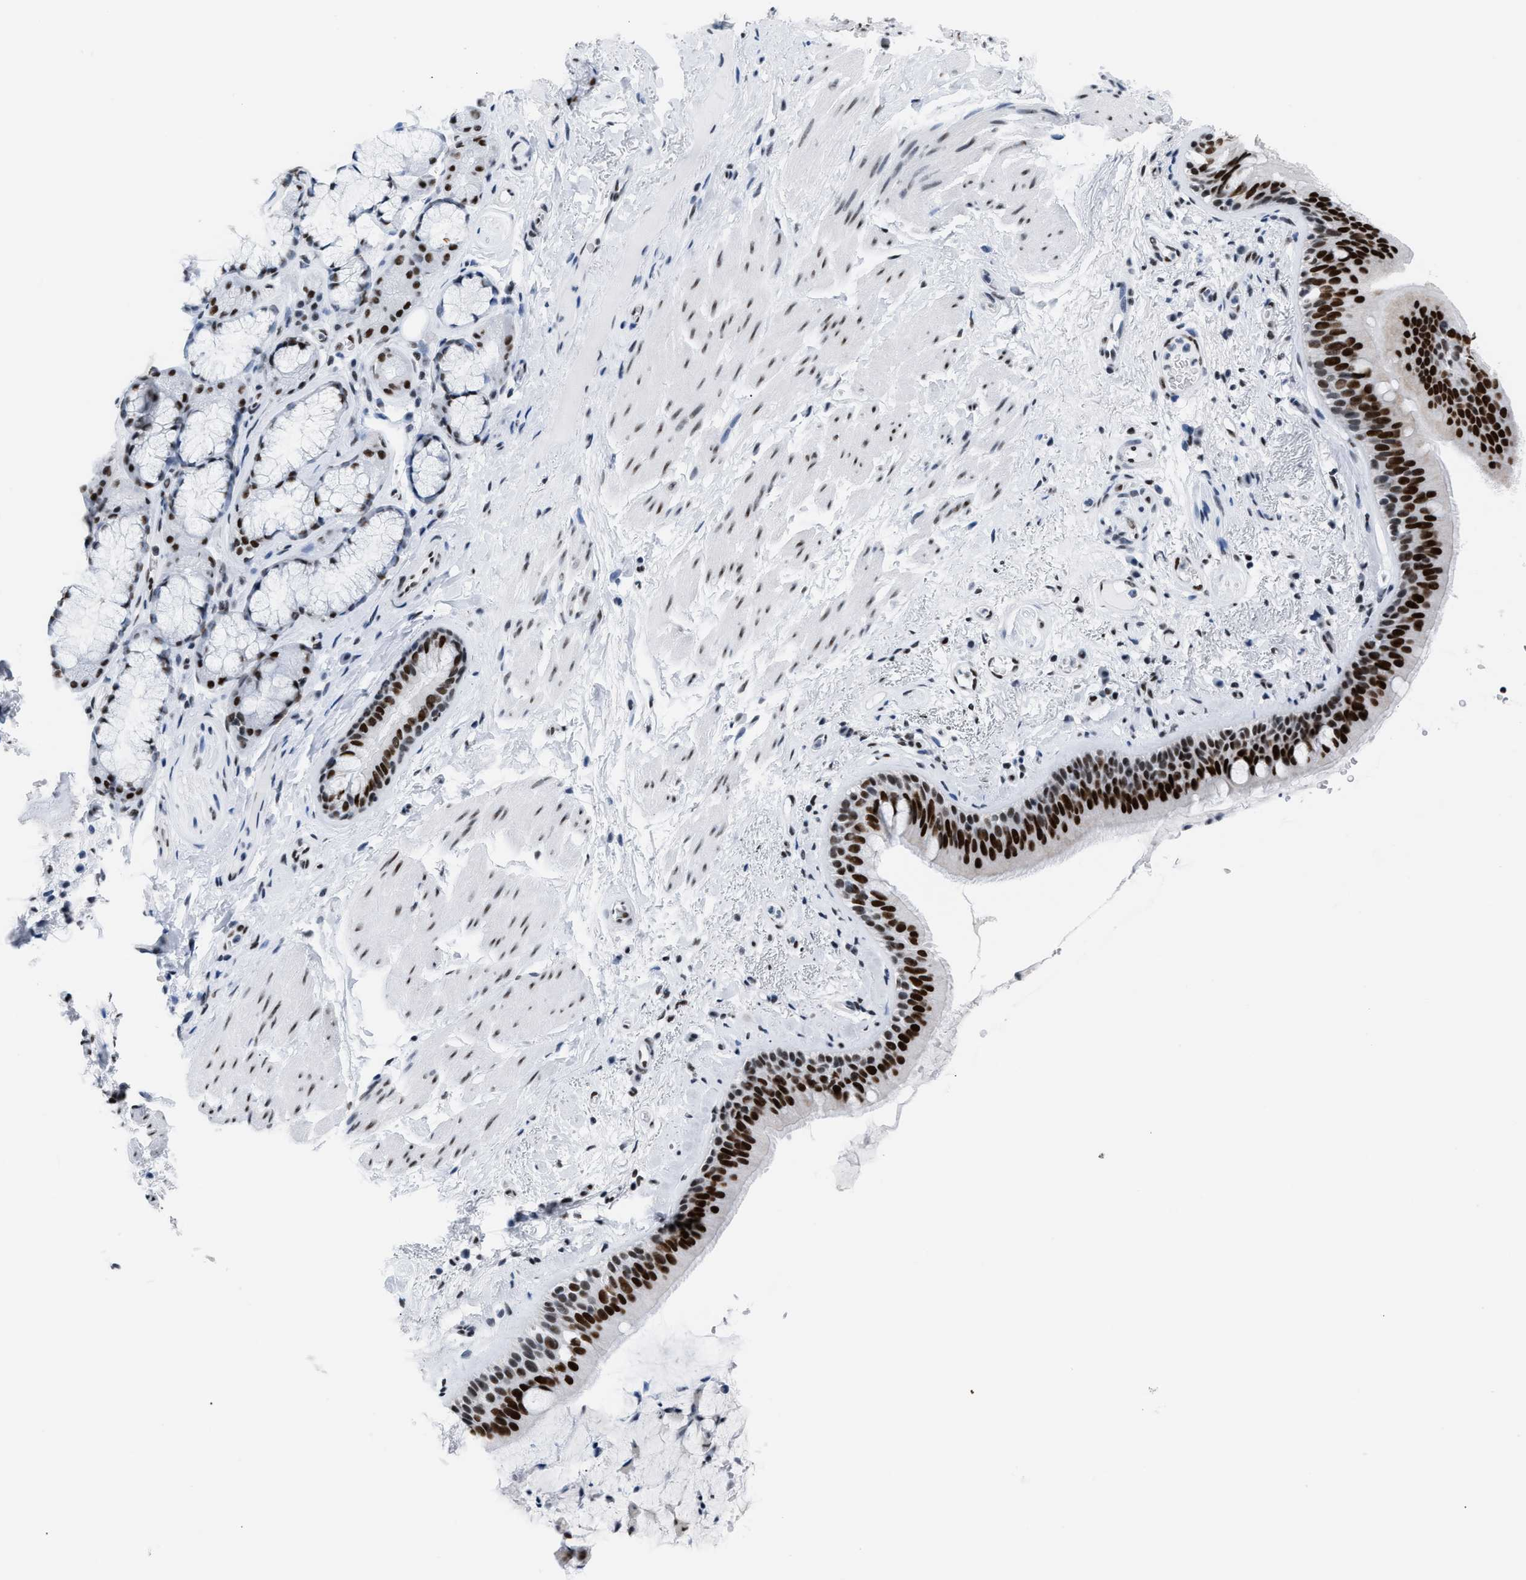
{"staining": {"intensity": "strong", "quantity": ">75%", "location": "nuclear"}, "tissue": "bronchus", "cell_type": "Respiratory epithelial cells", "image_type": "normal", "snomed": [{"axis": "morphology", "description": "Normal tissue, NOS"}, {"axis": "topography", "description": "Cartilage tissue"}], "caption": "Immunohistochemistry (IHC) (DAB) staining of unremarkable bronchus shows strong nuclear protein staining in approximately >75% of respiratory epithelial cells.", "gene": "CCAR2", "patient": {"sex": "female", "age": 63}}